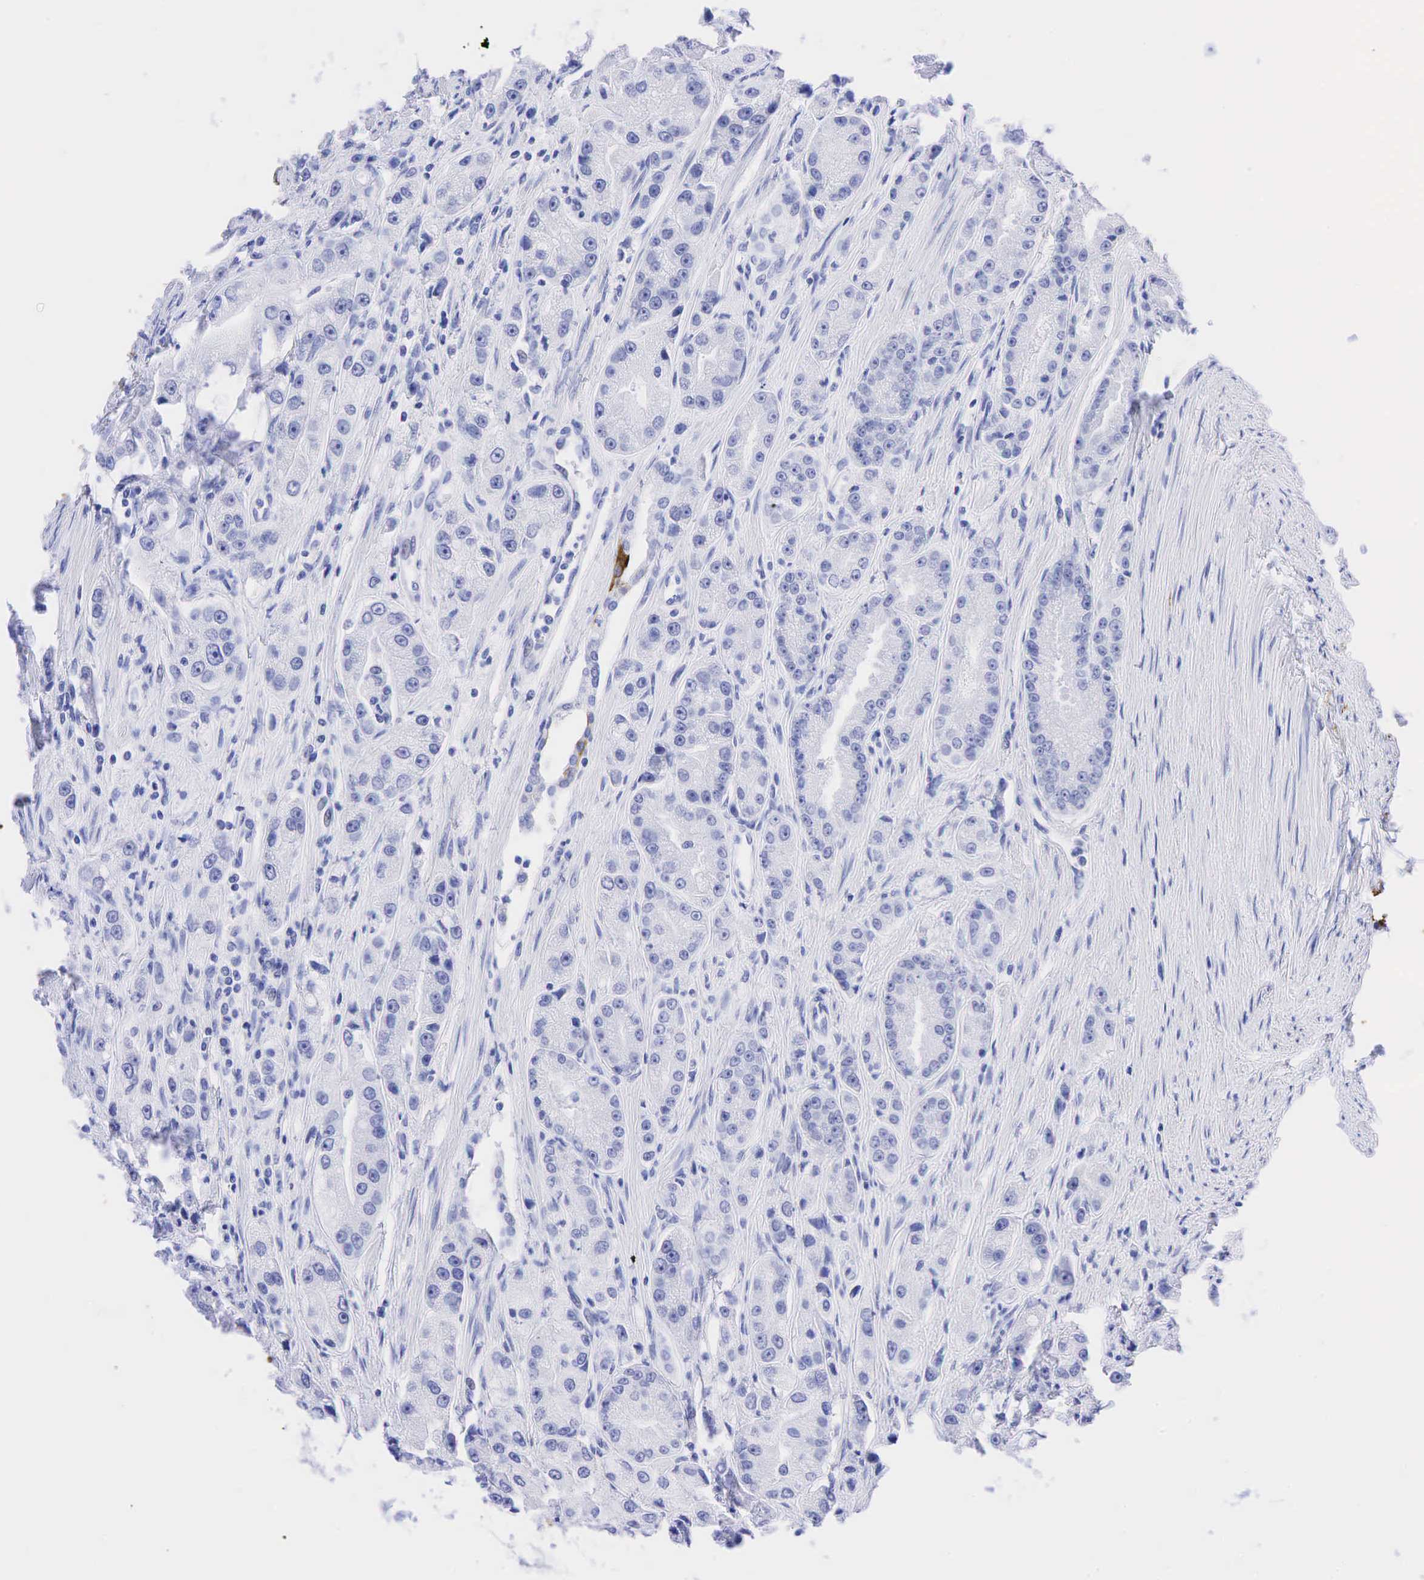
{"staining": {"intensity": "negative", "quantity": "none", "location": "none"}, "tissue": "prostate cancer", "cell_type": "Tumor cells", "image_type": "cancer", "snomed": [{"axis": "morphology", "description": "Adenocarcinoma, Medium grade"}, {"axis": "topography", "description": "Prostate"}], "caption": "An immunohistochemistry micrograph of adenocarcinoma (medium-grade) (prostate) is shown. There is no staining in tumor cells of adenocarcinoma (medium-grade) (prostate).", "gene": "KRT7", "patient": {"sex": "male", "age": 72}}